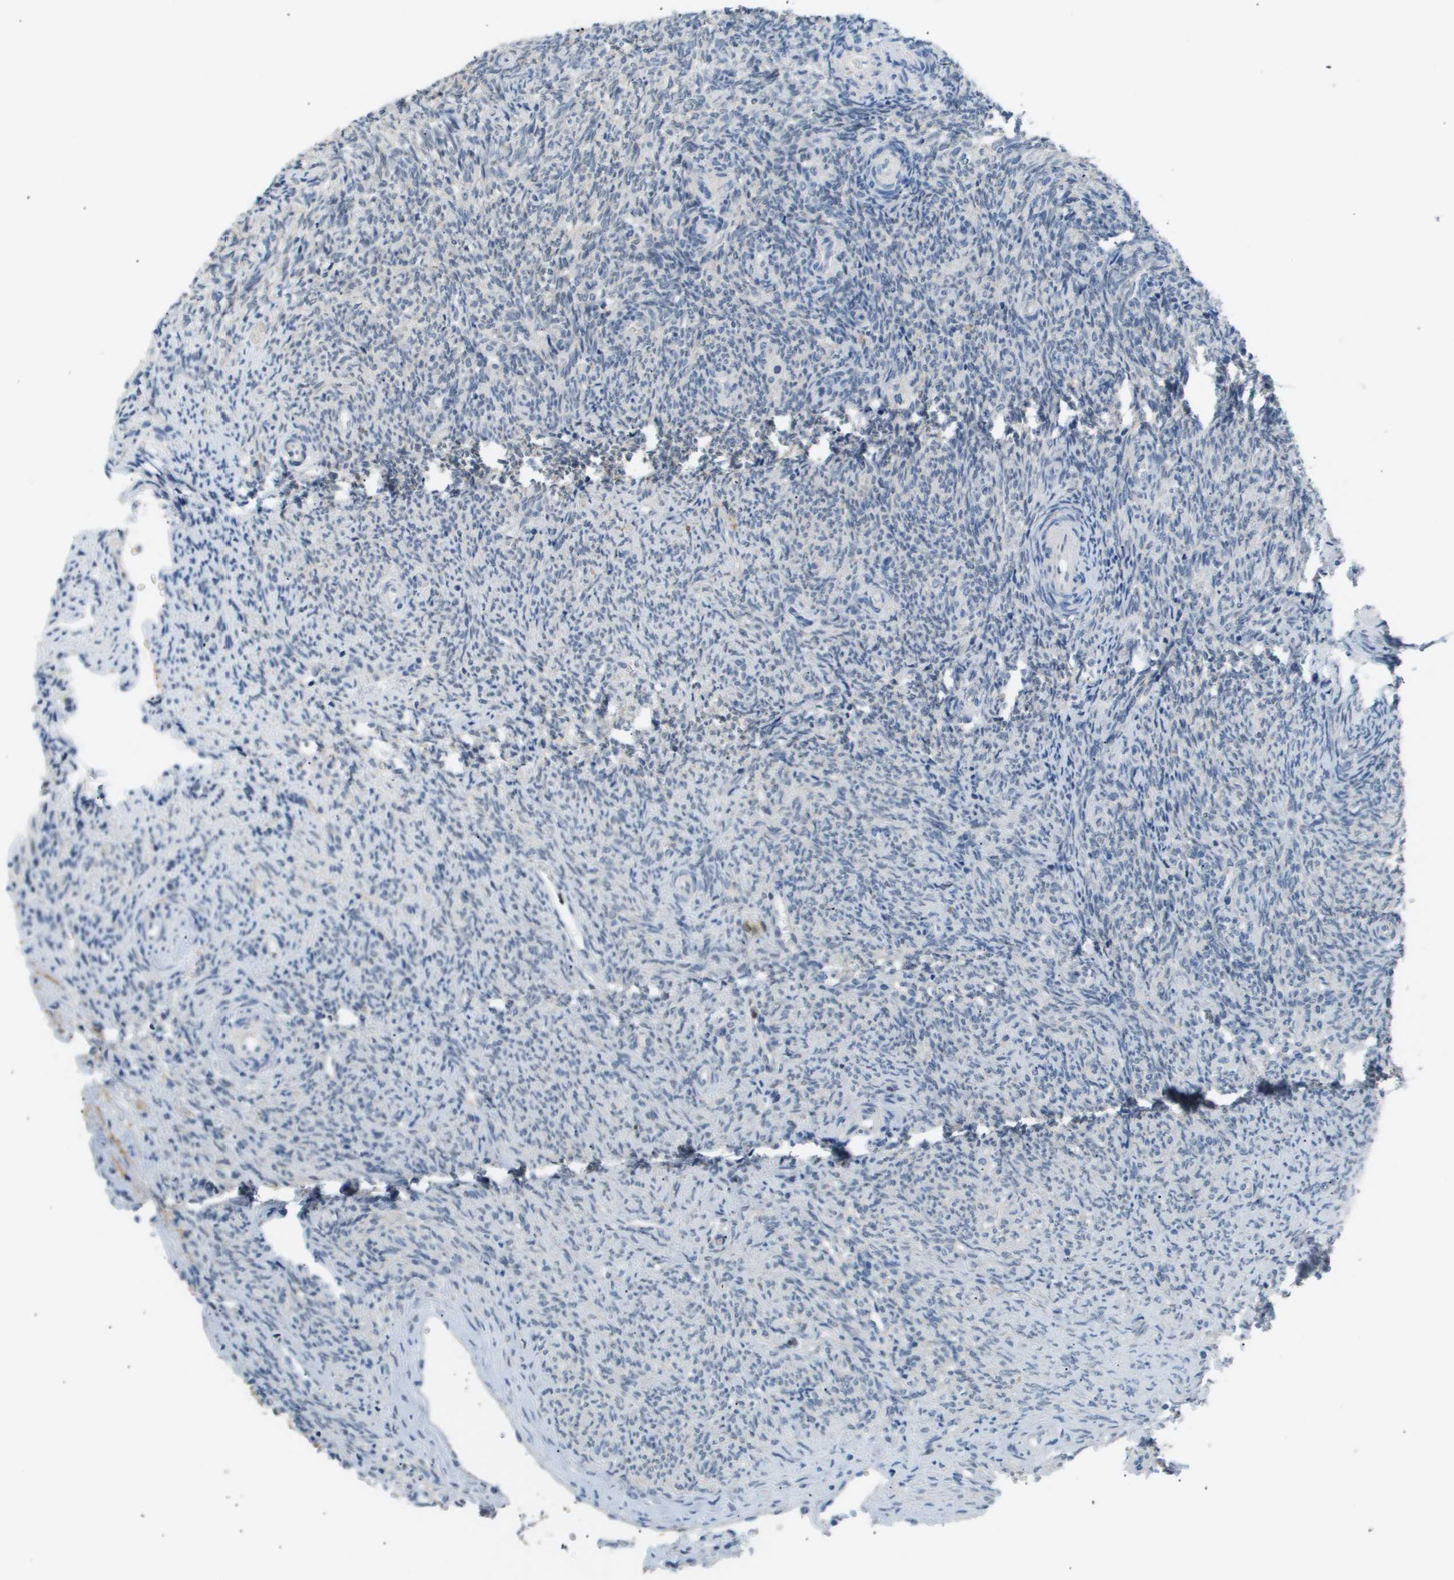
{"staining": {"intensity": "weak", "quantity": ">75%", "location": "cytoplasmic/membranous"}, "tissue": "ovary", "cell_type": "Follicle cells", "image_type": "normal", "snomed": [{"axis": "morphology", "description": "Normal tissue, NOS"}, {"axis": "topography", "description": "Ovary"}], "caption": "High-power microscopy captured an immunohistochemistry histopathology image of normal ovary, revealing weak cytoplasmic/membranous staining in approximately >75% of follicle cells.", "gene": "AKR1A1", "patient": {"sex": "female", "age": 41}}